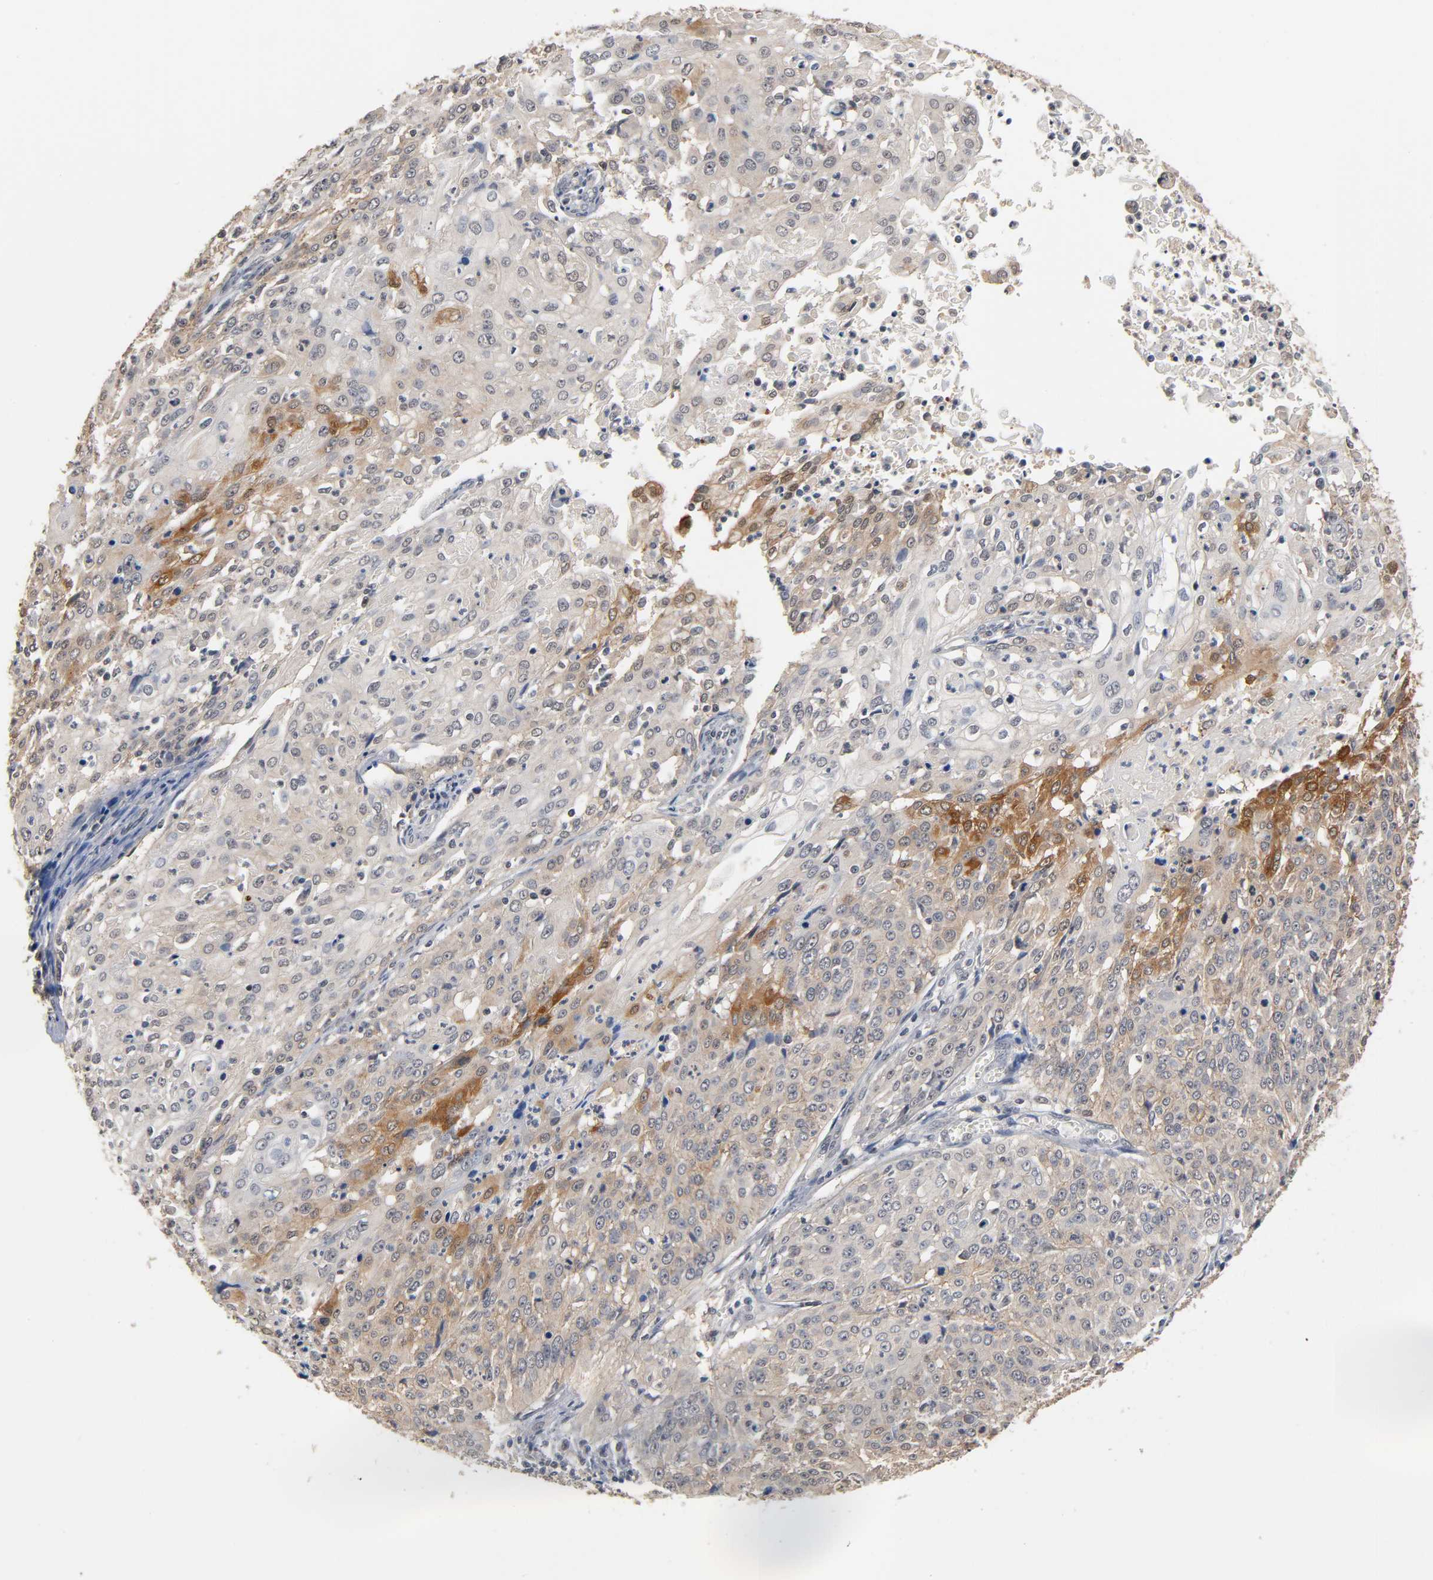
{"staining": {"intensity": "moderate", "quantity": "25%-75%", "location": "cytoplasmic/membranous"}, "tissue": "cervical cancer", "cell_type": "Tumor cells", "image_type": "cancer", "snomed": [{"axis": "morphology", "description": "Squamous cell carcinoma, NOS"}, {"axis": "topography", "description": "Cervix"}], "caption": "Squamous cell carcinoma (cervical) tissue reveals moderate cytoplasmic/membranous staining in approximately 25%-75% of tumor cells", "gene": "HTR1E", "patient": {"sex": "female", "age": 39}}